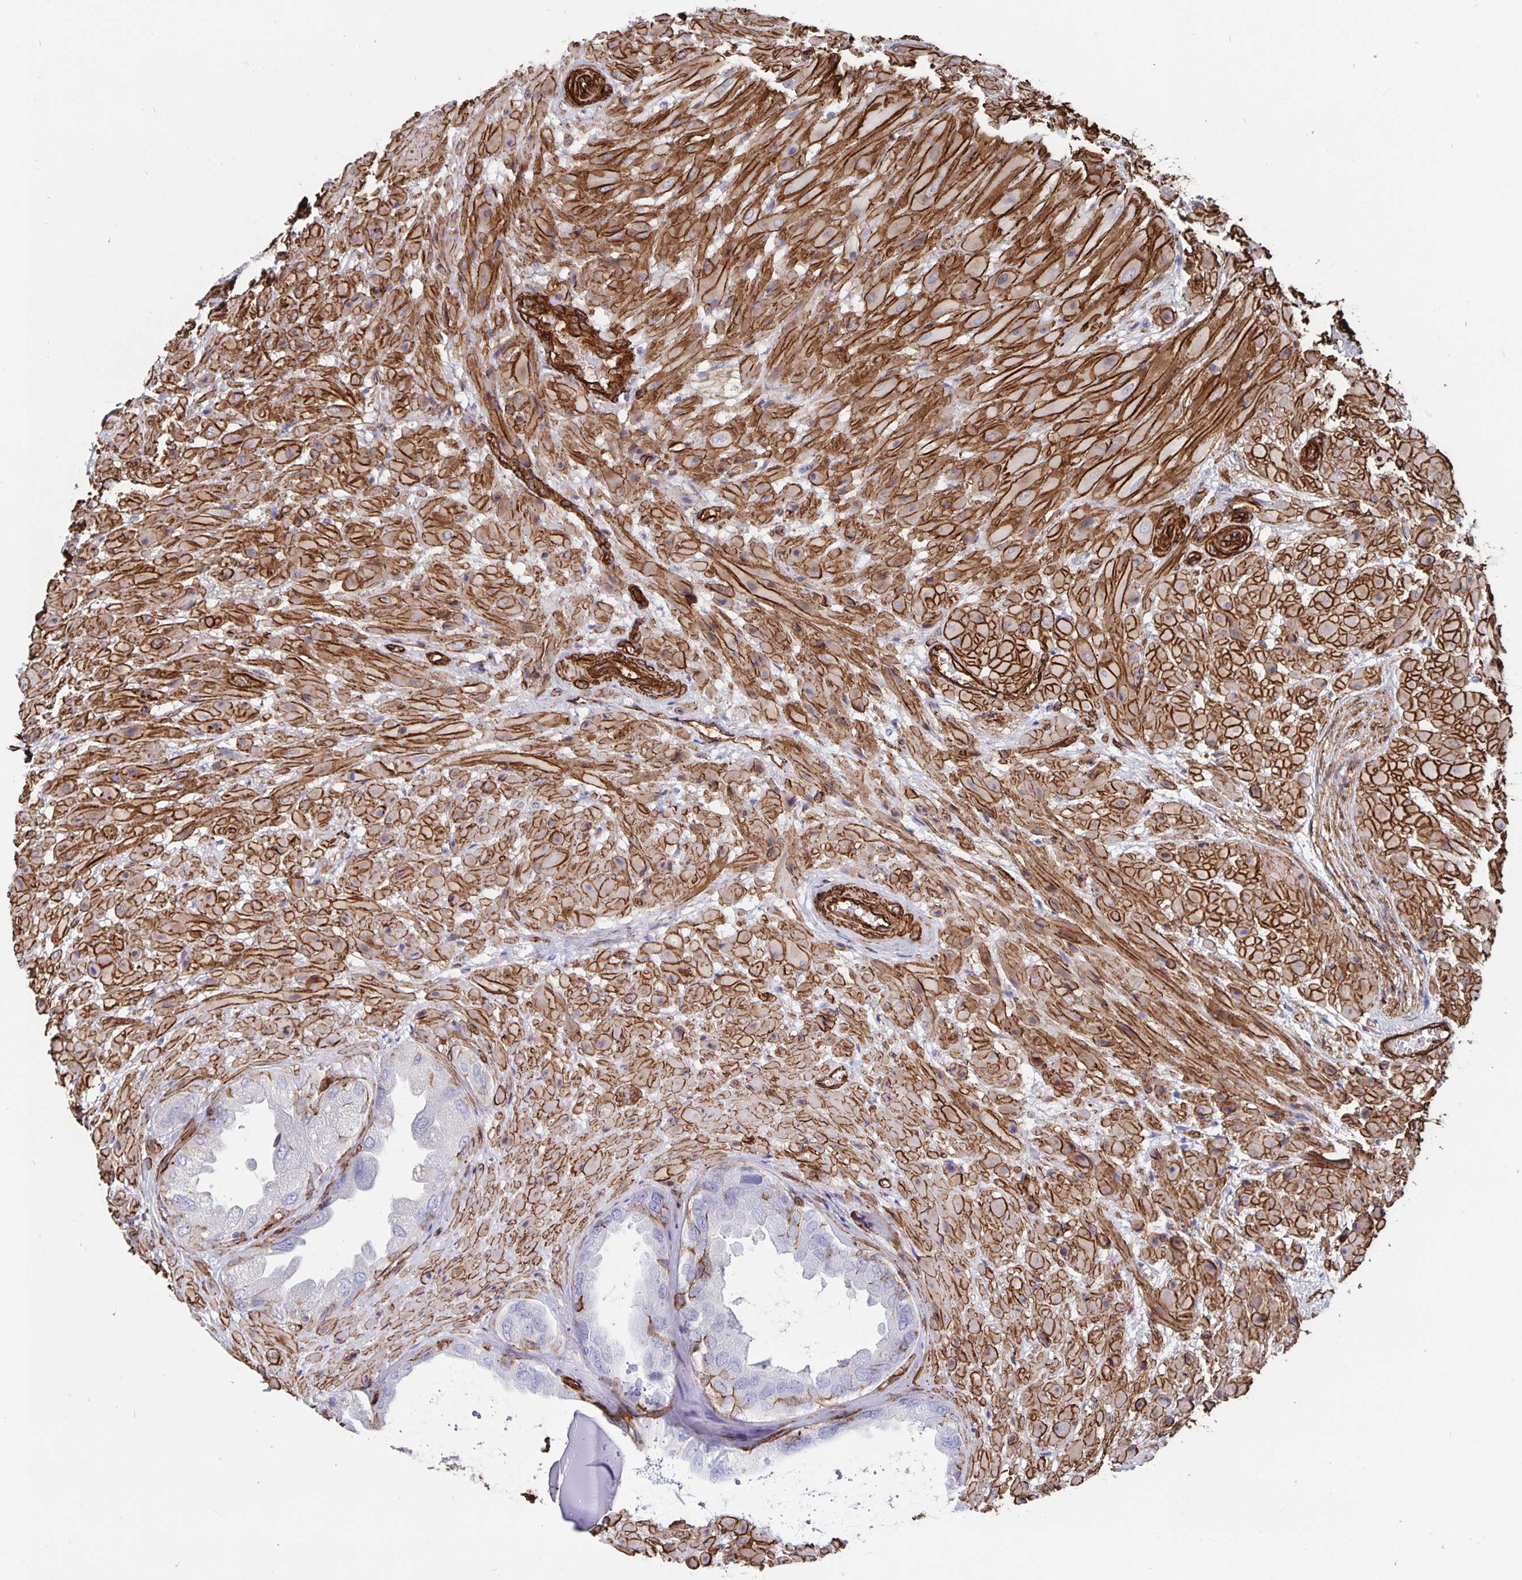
{"staining": {"intensity": "moderate", "quantity": "<25%", "location": "cytoplasmic/membranous"}, "tissue": "seminal vesicle", "cell_type": "Glandular cells", "image_type": "normal", "snomed": [{"axis": "morphology", "description": "Normal tissue, NOS"}, {"axis": "topography", "description": "Seminal veicle"}], "caption": "DAB (3,3'-diaminobenzidine) immunohistochemical staining of normal human seminal vesicle shows moderate cytoplasmic/membranous protein positivity in about <25% of glandular cells.", "gene": "DCHS2", "patient": {"sex": "male", "age": 55}}